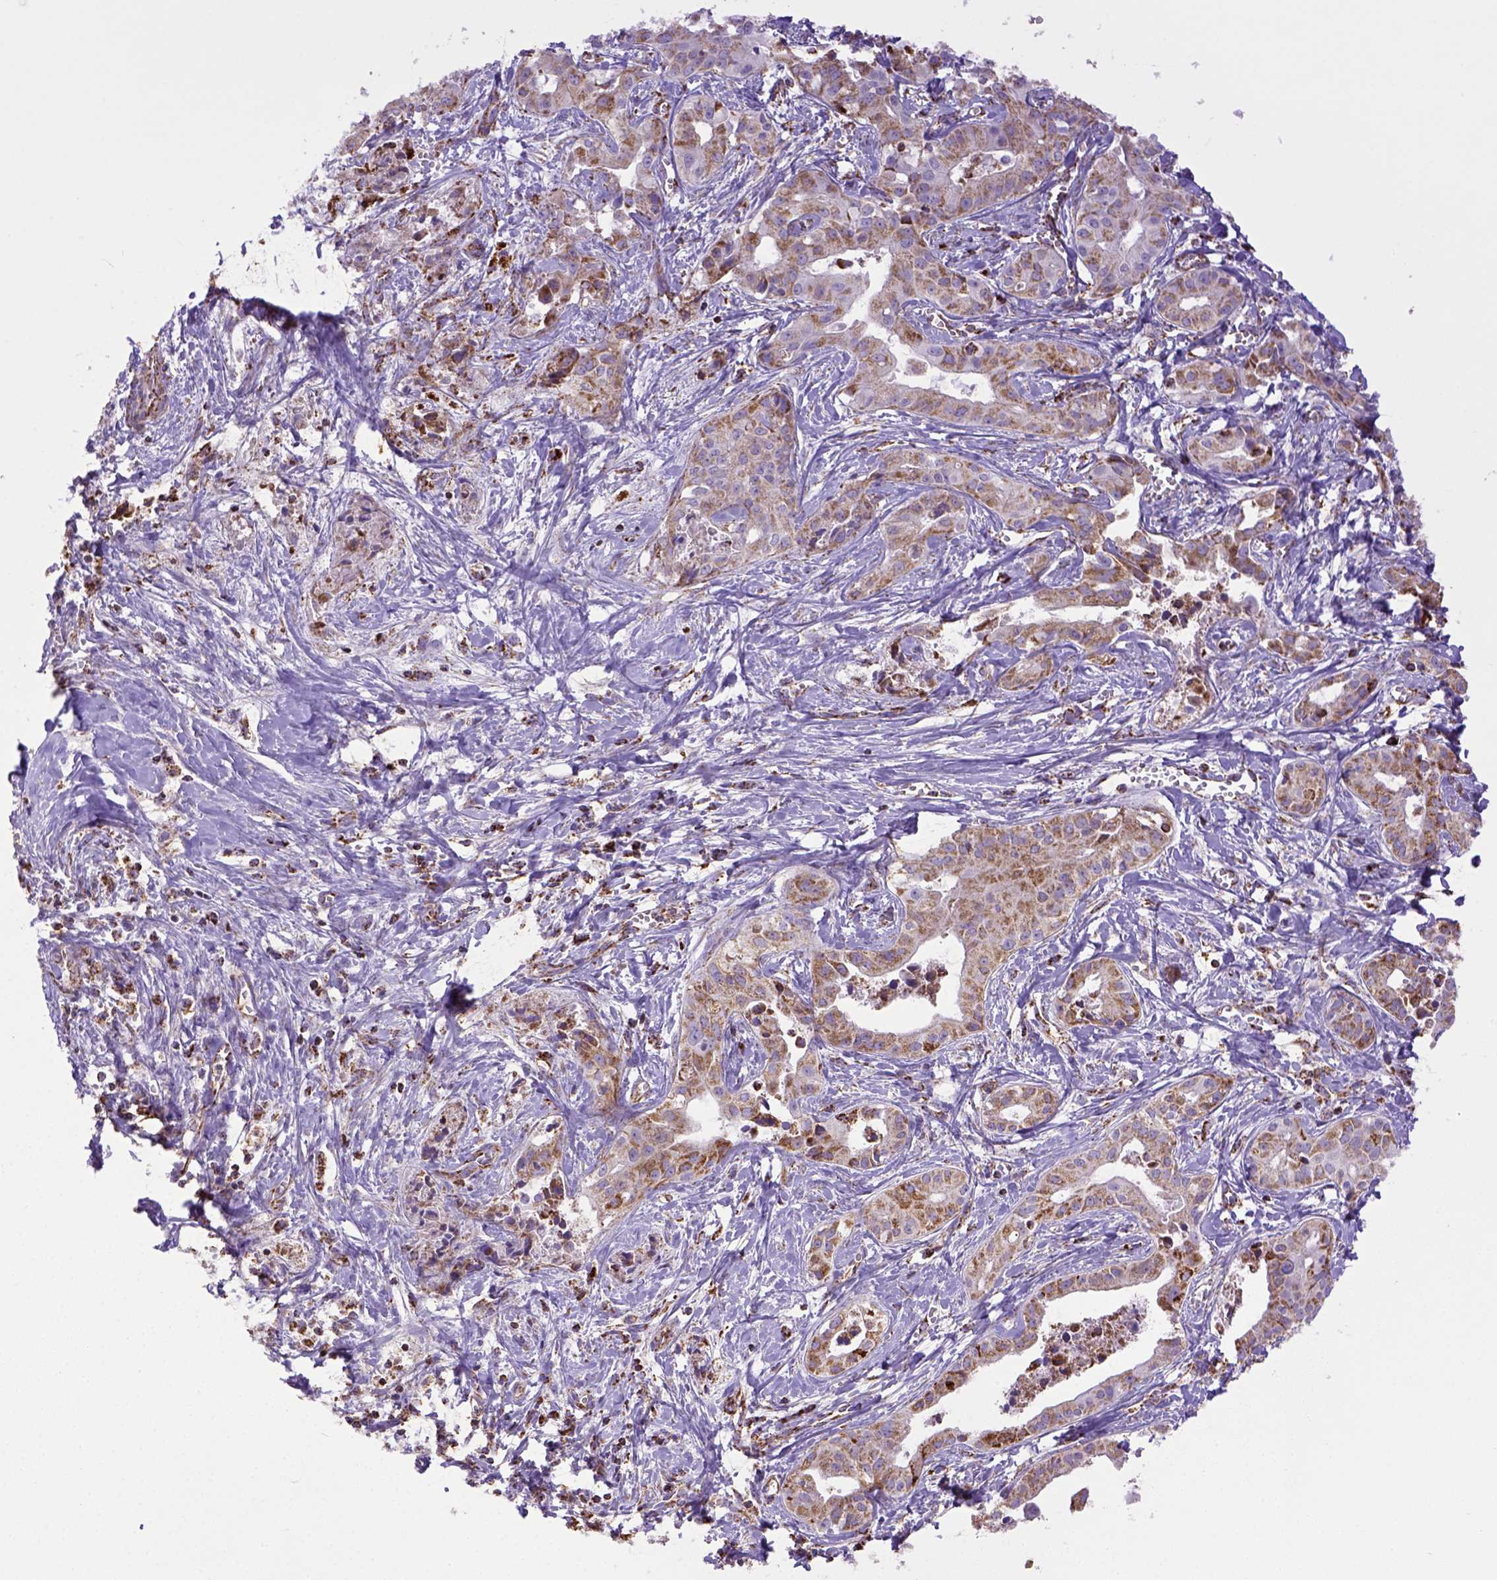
{"staining": {"intensity": "strong", "quantity": ">75%", "location": "cytoplasmic/membranous"}, "tissue": "liver cancer", "cell_type": "Tumor cells", "image_type": "cancer", "snomed": [{"axis": "morphology", "description": "Cholangiocarcinoma"}, {"axis": "topography", "description": "Liver"}], "caption": "Liver cancer stained with immunohistochemistry (IHC) exhibits strong cytoplasmic/membranous positivity in about >75% of tumor cells.", "gene": "MT-CO1", "patient": {"sex": "female", "age": 65}}